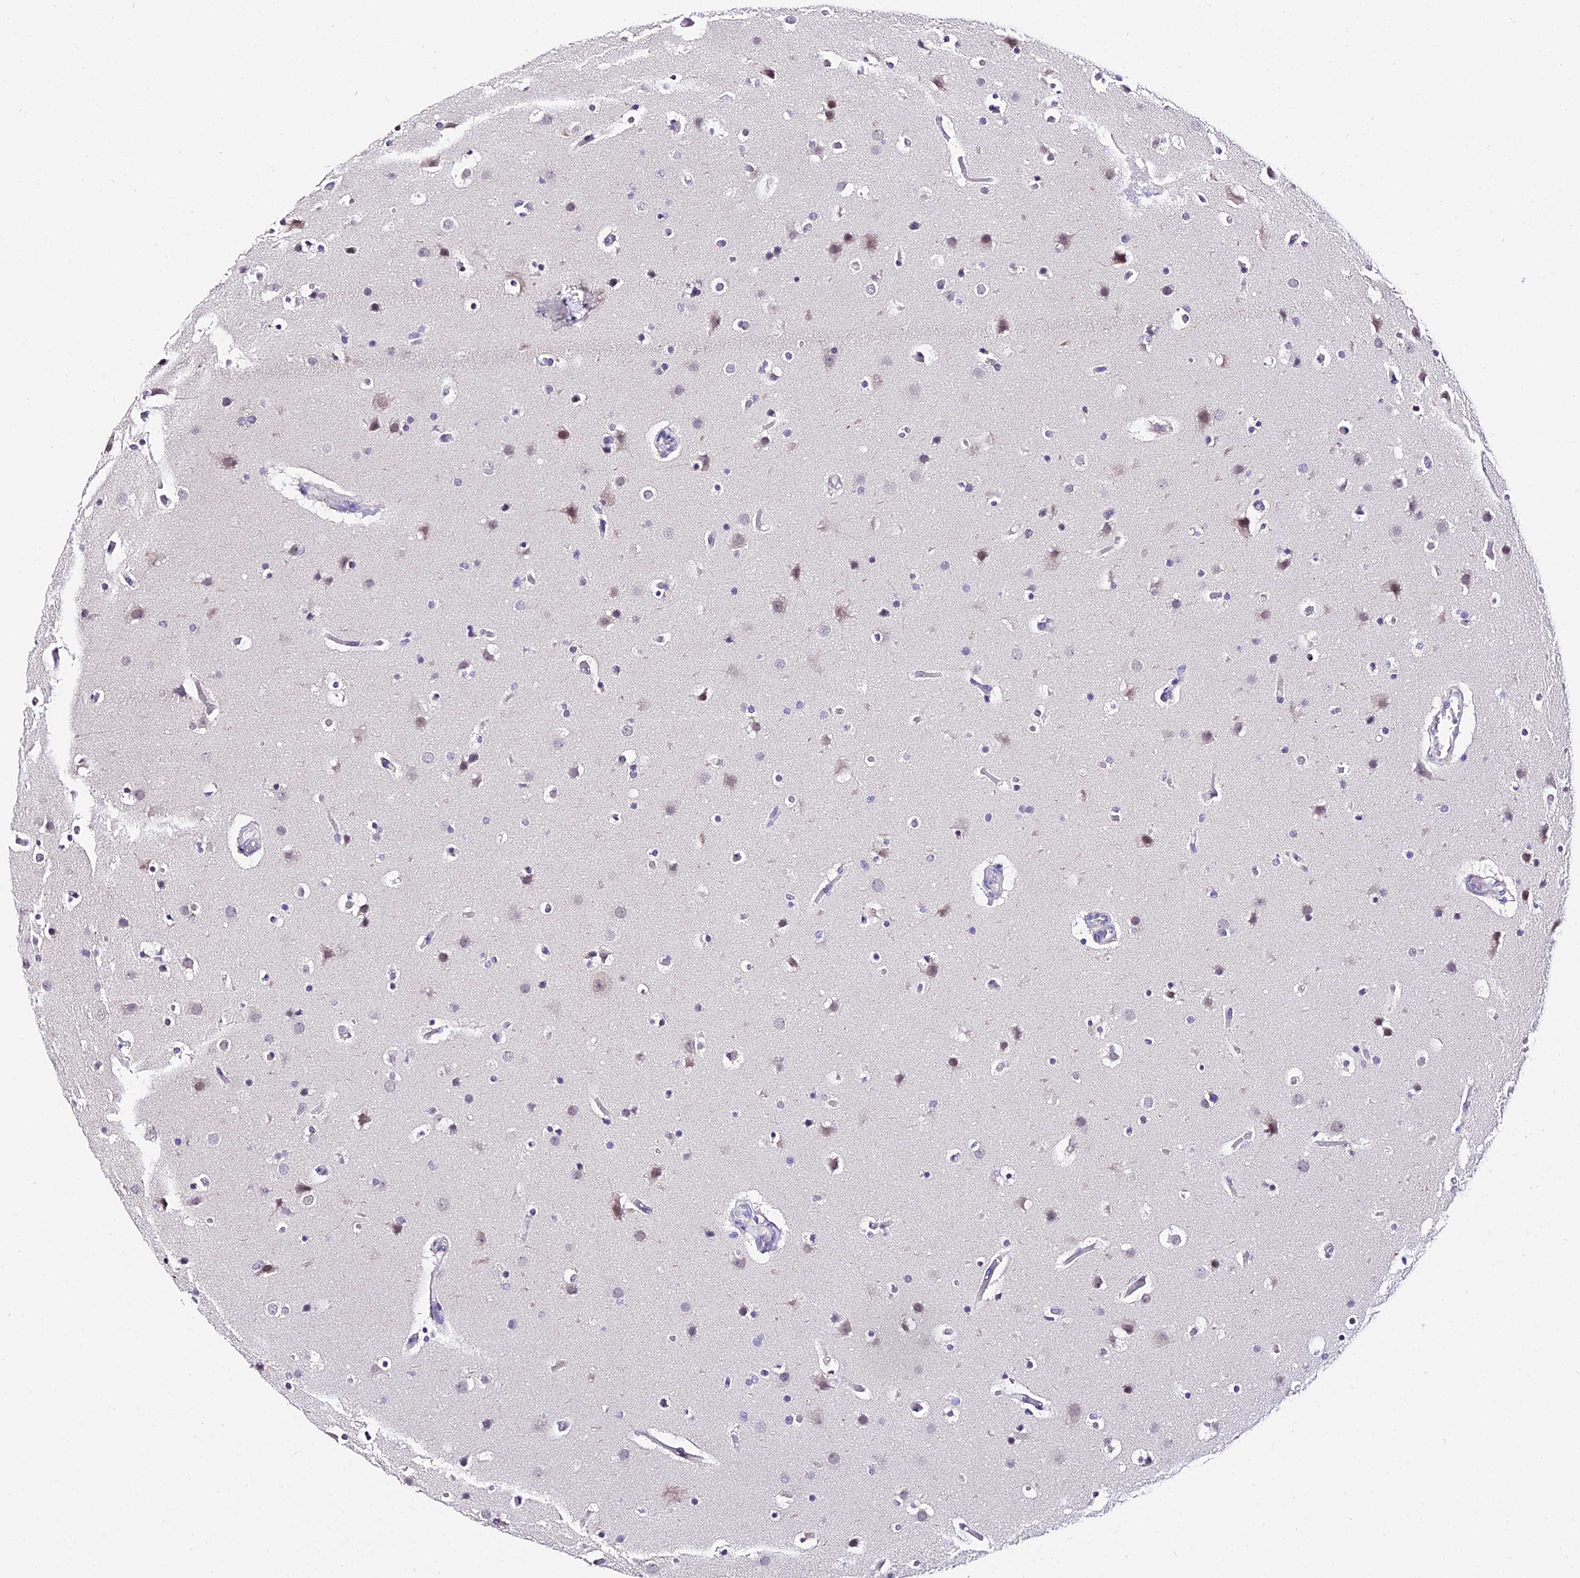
{"staining": {"intensity": "negative", "quantity": "none", "location": "none"}, "tissue": "glioma", "cell_type": "Tumor cells", "image_type": "cancer", "snomed": [{"axis": "morphology", "description": "Glioma, malignant, High grade"}, {"axis": "topography", "description": "Cerebral cortex"}], "caption": "DAB immunohistochemical staining of human malignant glioma (high-grade) shows no significant expression in tumor cells. (DAB immunohistochemistry (IHC) visualized using brightfield microscopy, high magnification).", "gene": "POLR2I", "patient": {"sex": "female", "age": 36}}